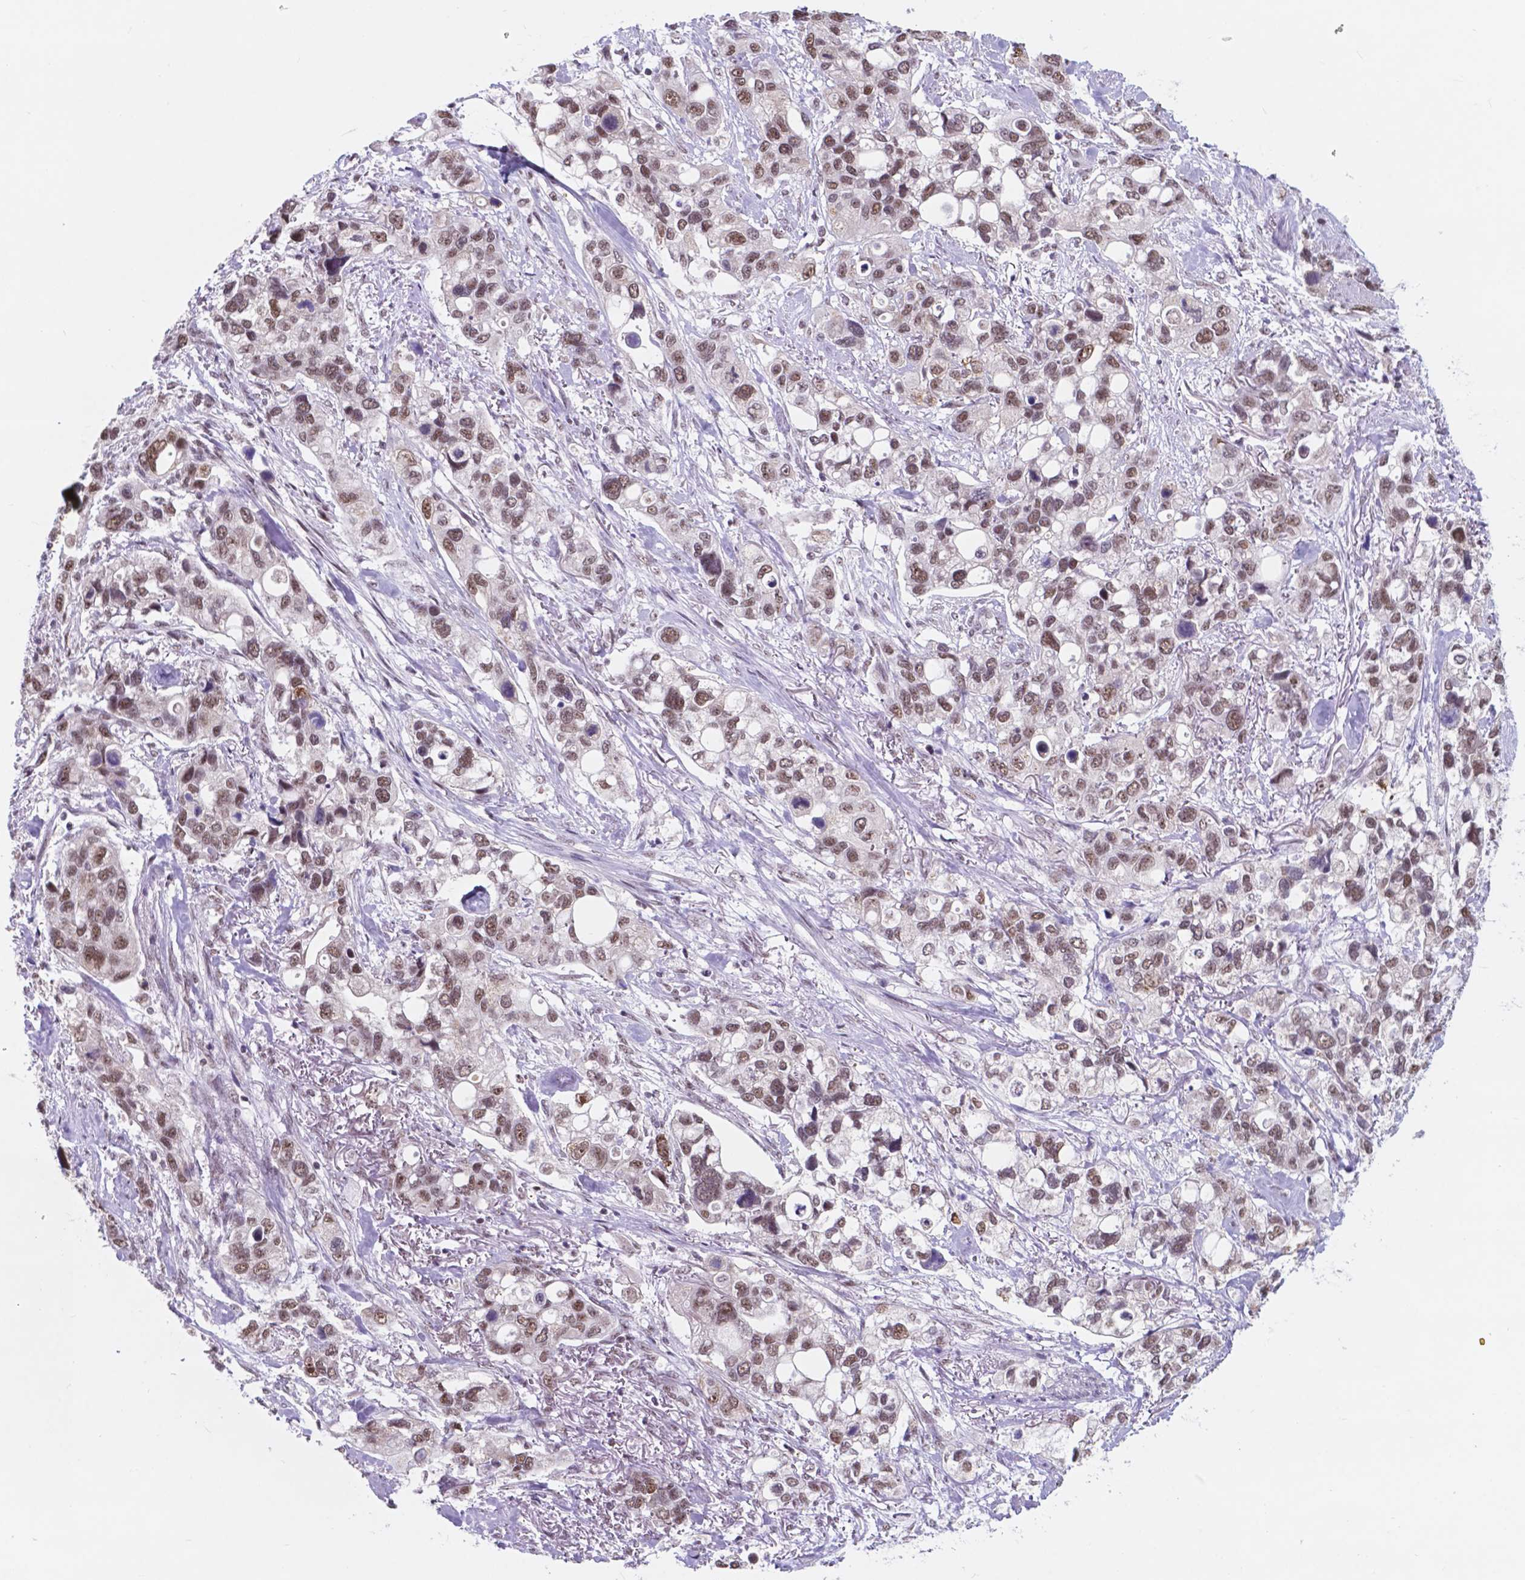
{"staining": {"intensity": "moderate", "quantity": ">75%", "location": "nuclear"}, "tissue": "stomach cancer", "cell_type": "Tumor cells", "image_type": "cancer", "snomed": [{"axis": "morphology", "description": "Adenocarcinoma, NOS"}, {"axis": "topography", "description": "Stomach, upper"}], "caption": "A histopathology image of stomach cancer stained for a protein demonstrates moderate nuclear brown staining in tumor cells. The protein is shown in brown color, while the nuclei are stained blue.", "gene": "BCAS2", "patient": {"sex": "female", "age": 81}}